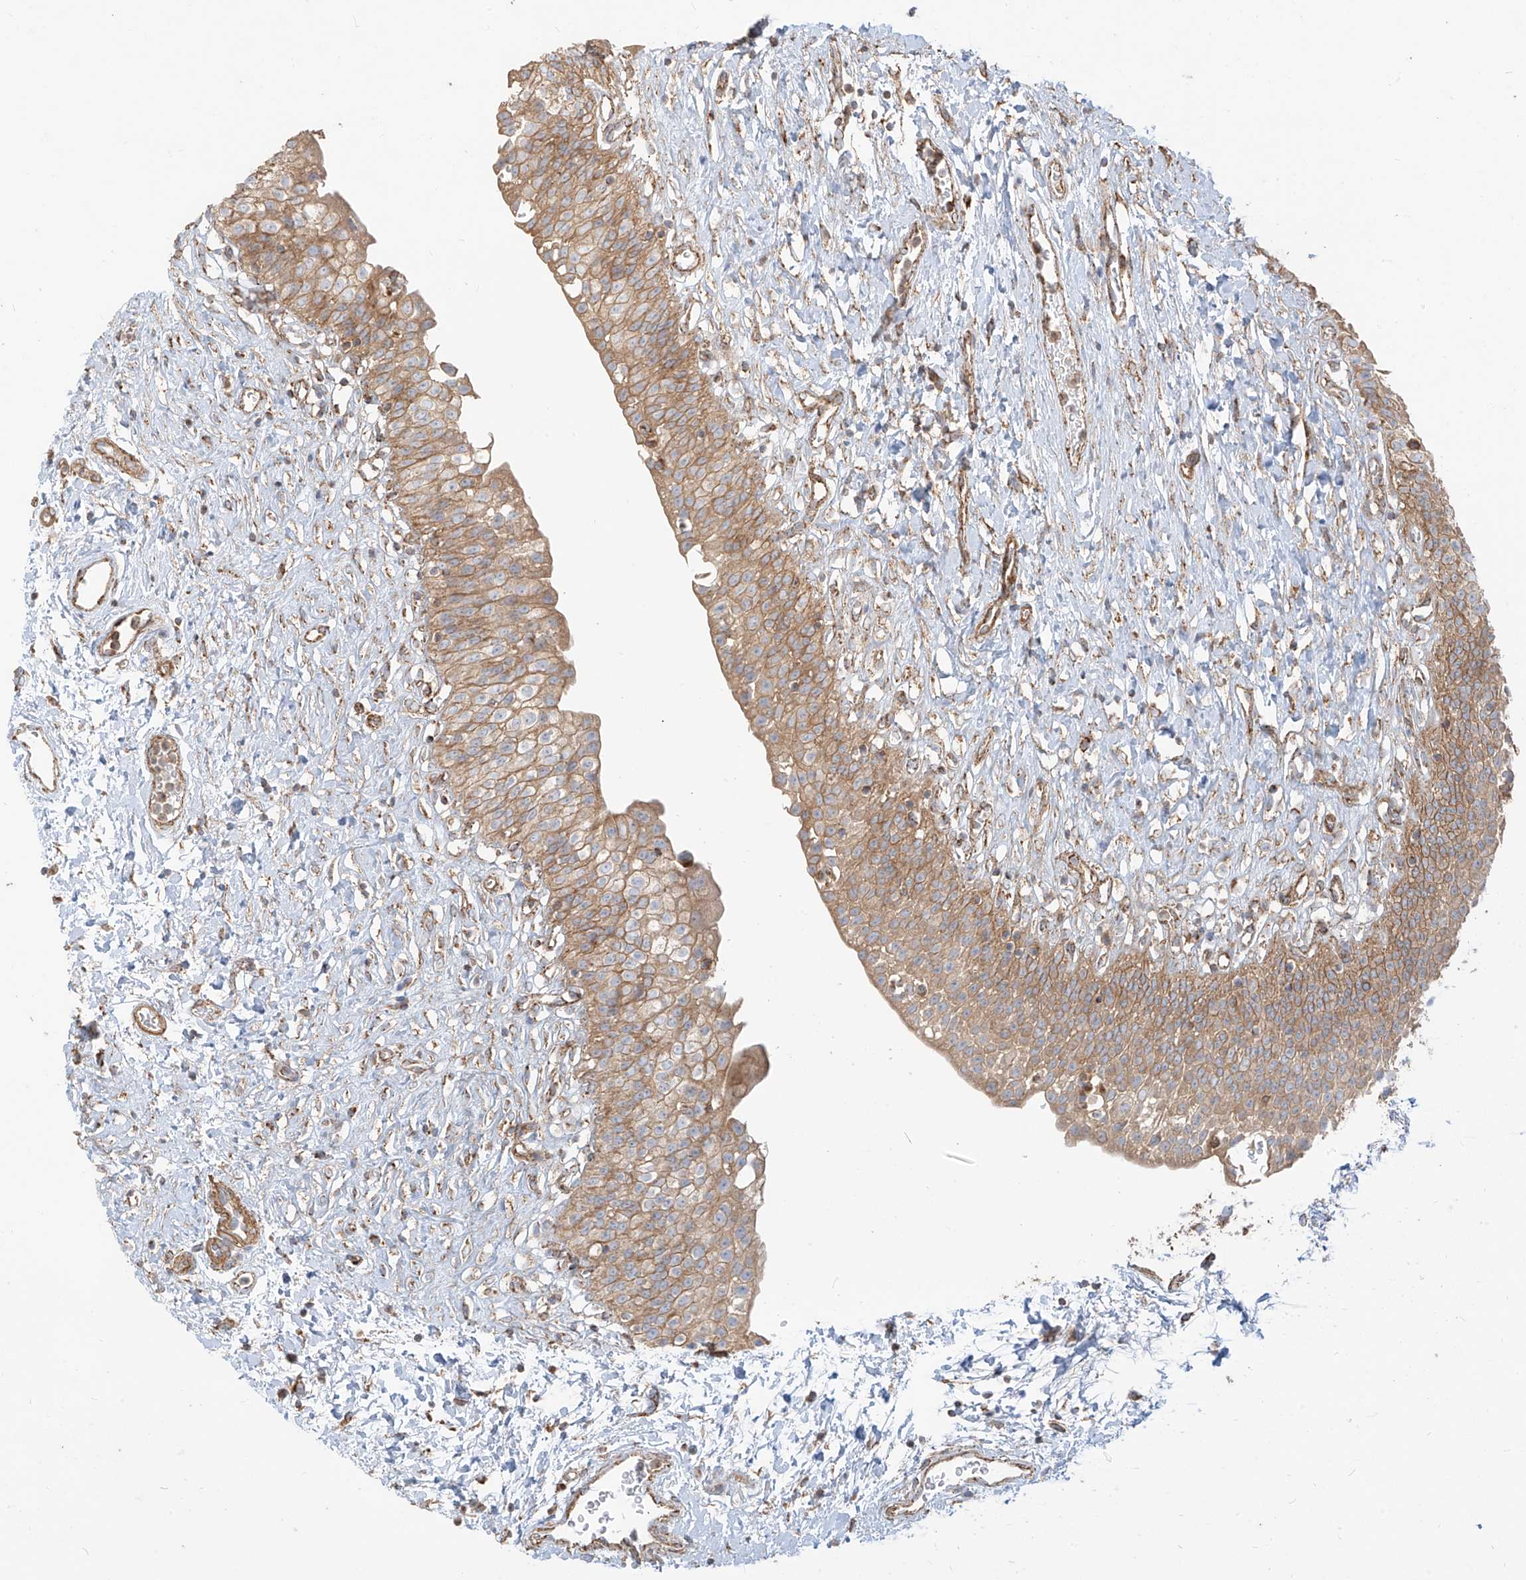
{"staining": {"intensity": "moderate", "quantity": ">75%", "location": "cytoplasmic/membranous"}, "tissue": "urinary bladder", "cell_type": "Urothelial cells", "image_type": "normal", "snomed": [{"axis": "morphology", "description": "Normal tissue, NOS"}, {"axis": "topography", "description": "Urinary bladder"}], "caption": "DAB immunohistochemical staining of unremarkable urinary bladder exhibits moderate cytoplasmic/membranous protein expression in approximately >75% of urothelial cells.", "gene": "PLCL1", "patient": {"sex": "male", "age": 51}}